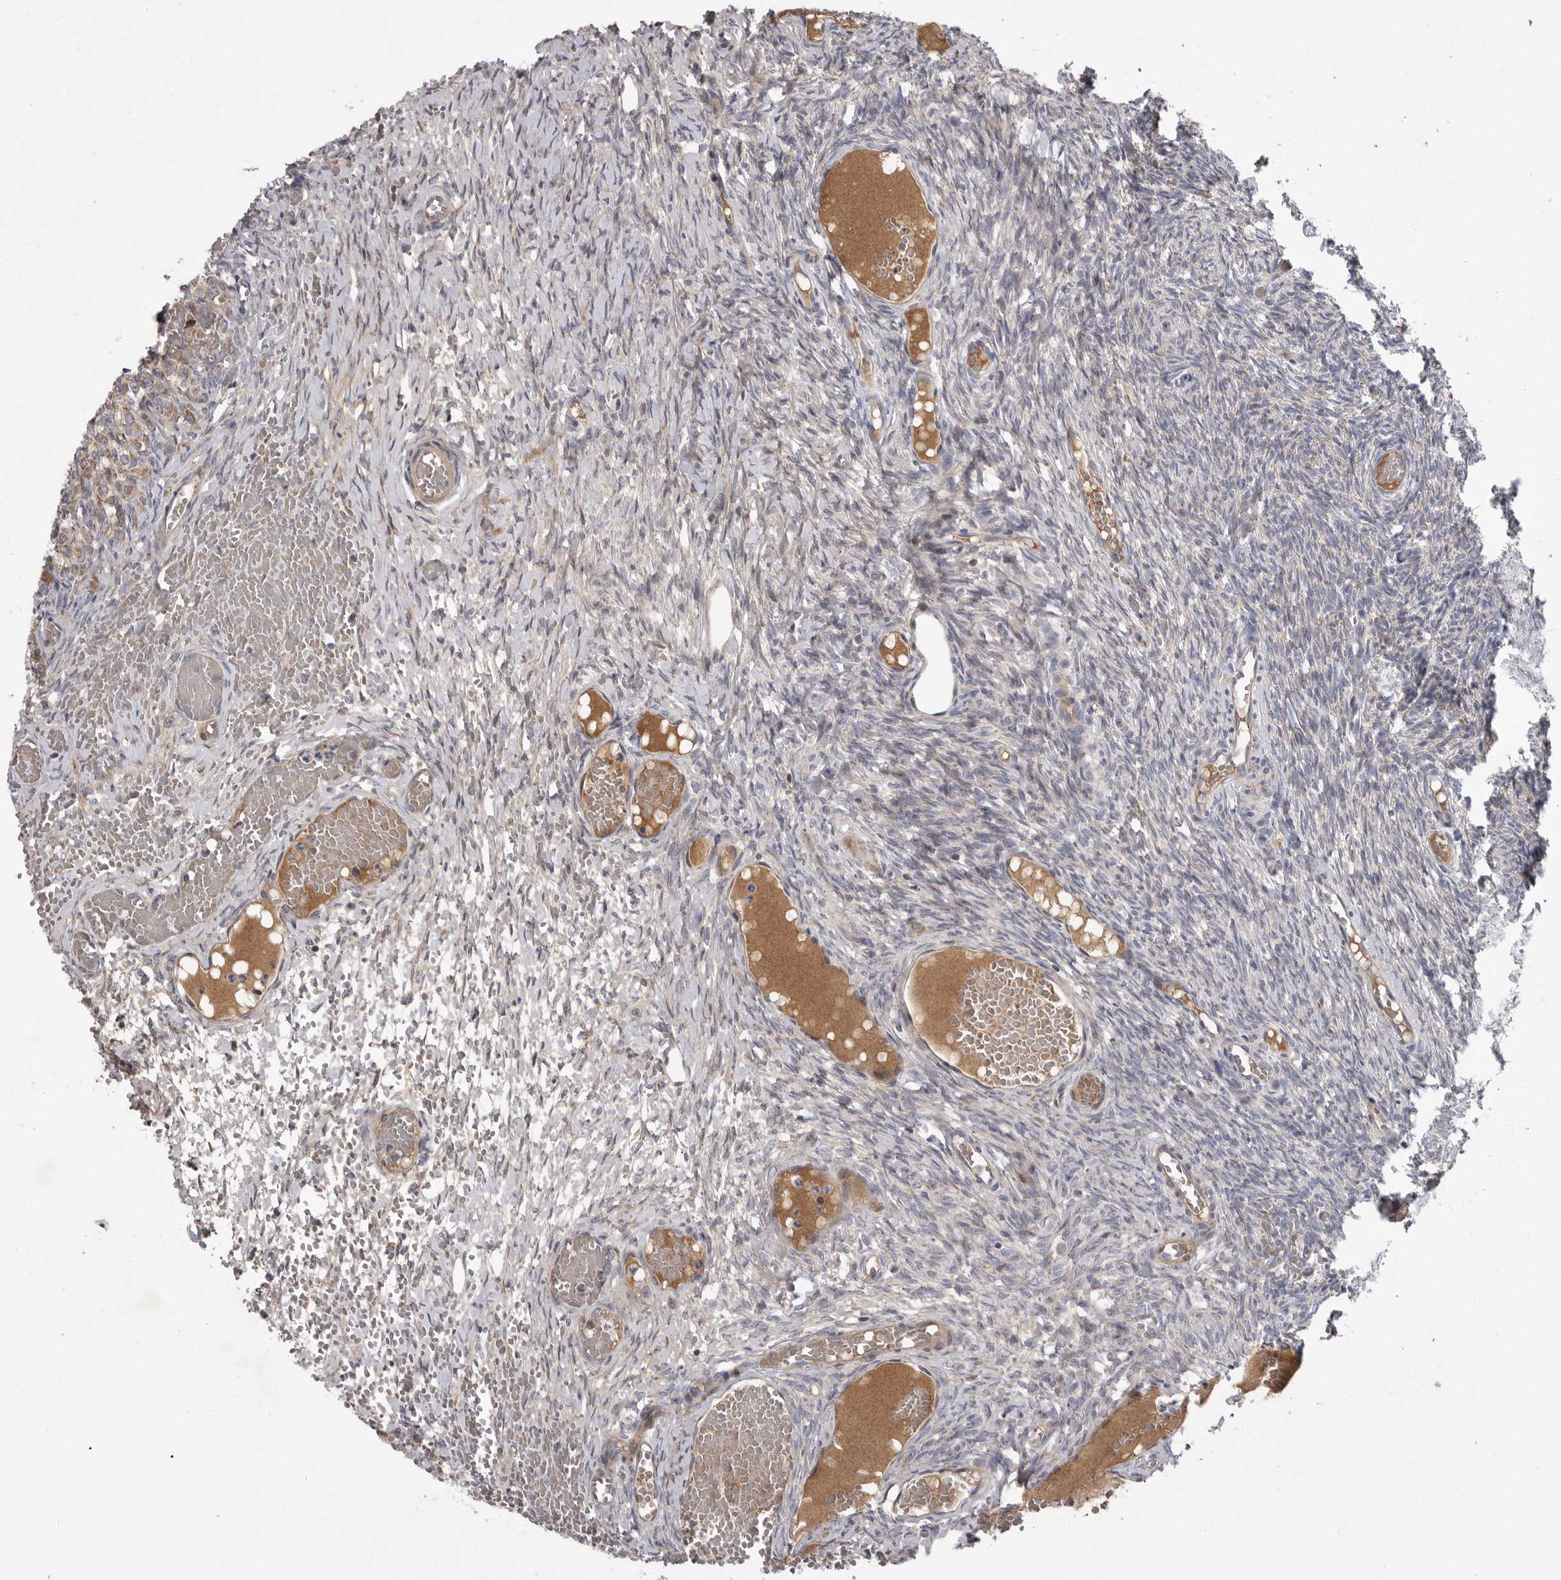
{"staining": {"intensity": "negative", "quantity": "none", "location": "none"}, "tissue": "ovary", "cell_type": "Ovarian stroma cells", "image_type": "normal", "snomed": [{"axis": "morphology", "description": "Adenocarcinoma, NOS"}, {"axis": "topography", "description": "Endometrium"}], "caption": "The IHC histopathology image has no significant positivity in ovarian stroma cells of ovary.", "gene": "CRP", "patient": {"sex": "female", "age": 32}}